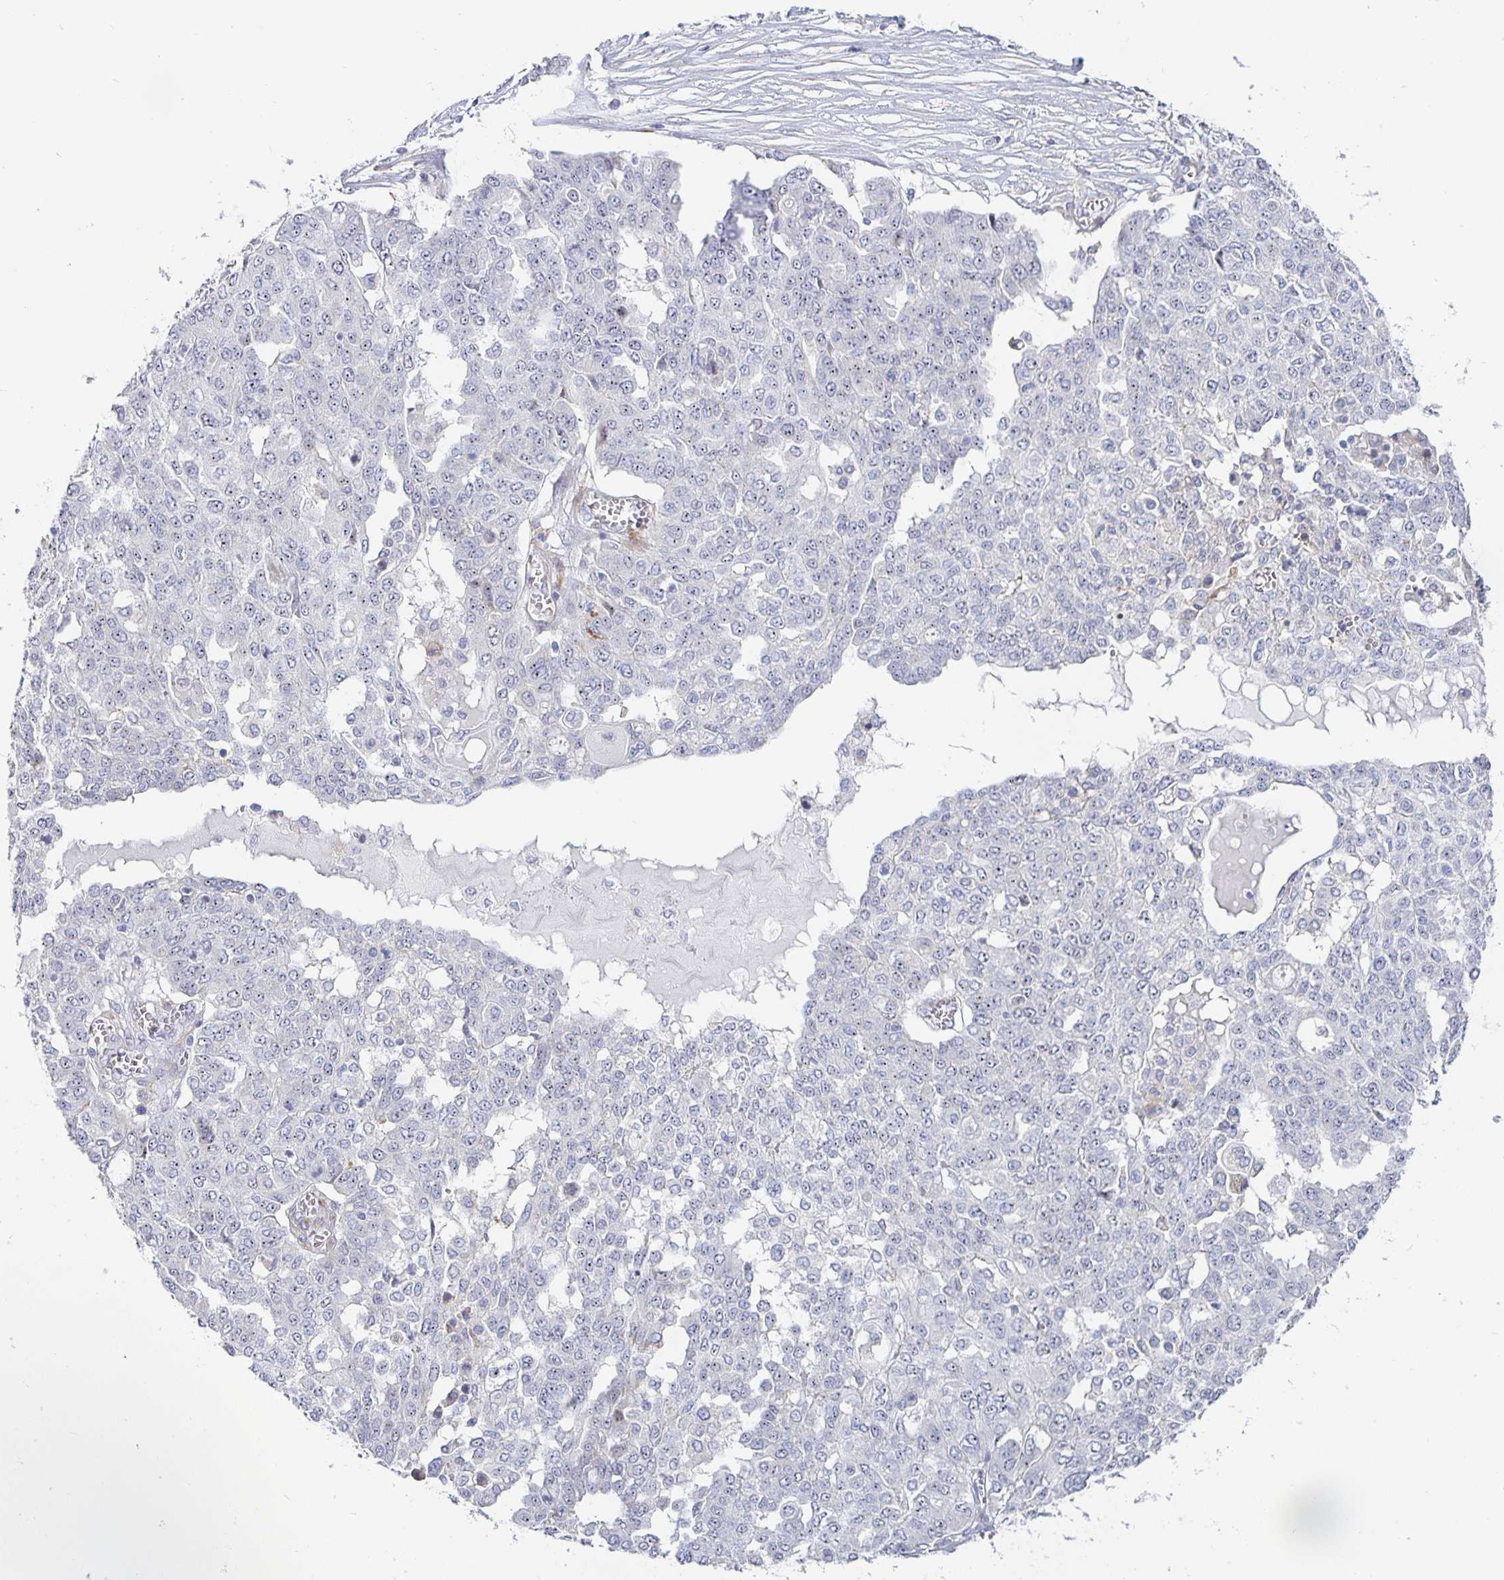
{"staining": {"intensity": "negative", "quantity": "none", "location": "none"}, "tissue": "ovarian cancer", "cell_type": "Tumor cells", "image_type": "cancer", "snomed": [{"axis": "morphology", "description": "Cystadenocarcinoma, serous, NOS"}, {"axis": "topography", "description": "Soft tissue"}, {"axis": "topography", "description": "Ovary"}], "caption": "High power microscopy photomicrograph of an IHC photomicrograph of ovarian cancer (serous cystadenocarcinoma), revealing no significant staining in tumor cells.", "gene": "S100G", "patient": {"sex": "female", "age": 57}}